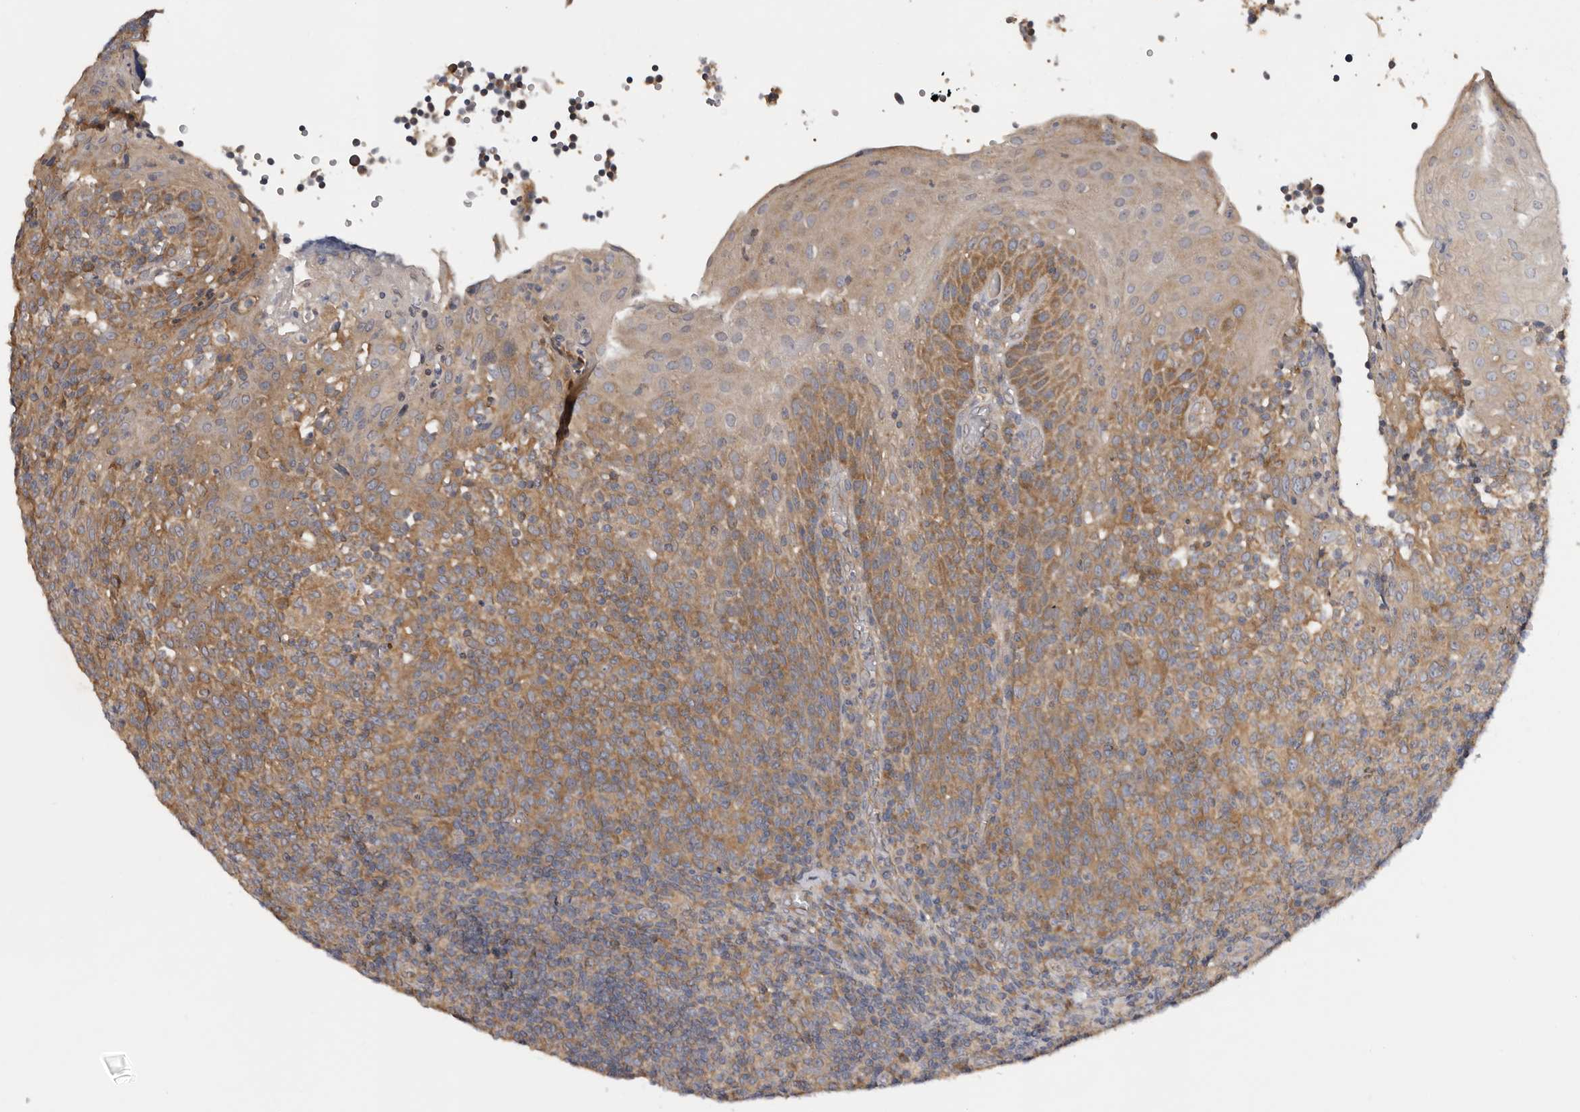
{"staining": {"intensity": "moderate", "quantity": "25%-75%", "location": "cytoplasmic/membranous"}, "tissue": "tonsil", "cell_type": "Non-germinal center cells", "image_type": "normal", "snomed": [{"axis": "morphology", "description": "Normal tissue, NOS"}, {"axis": "topography", "description": "Tonsil"}], "caption": "Immunohistochemical staining of normal human tonsil exhibits moderate cytoplasmic/membranous protein positivity in approximately 25%-75% of non-germinal center cells.", "gene": "PPP1R42", "patient": {"sex": "female", "age": 19}}